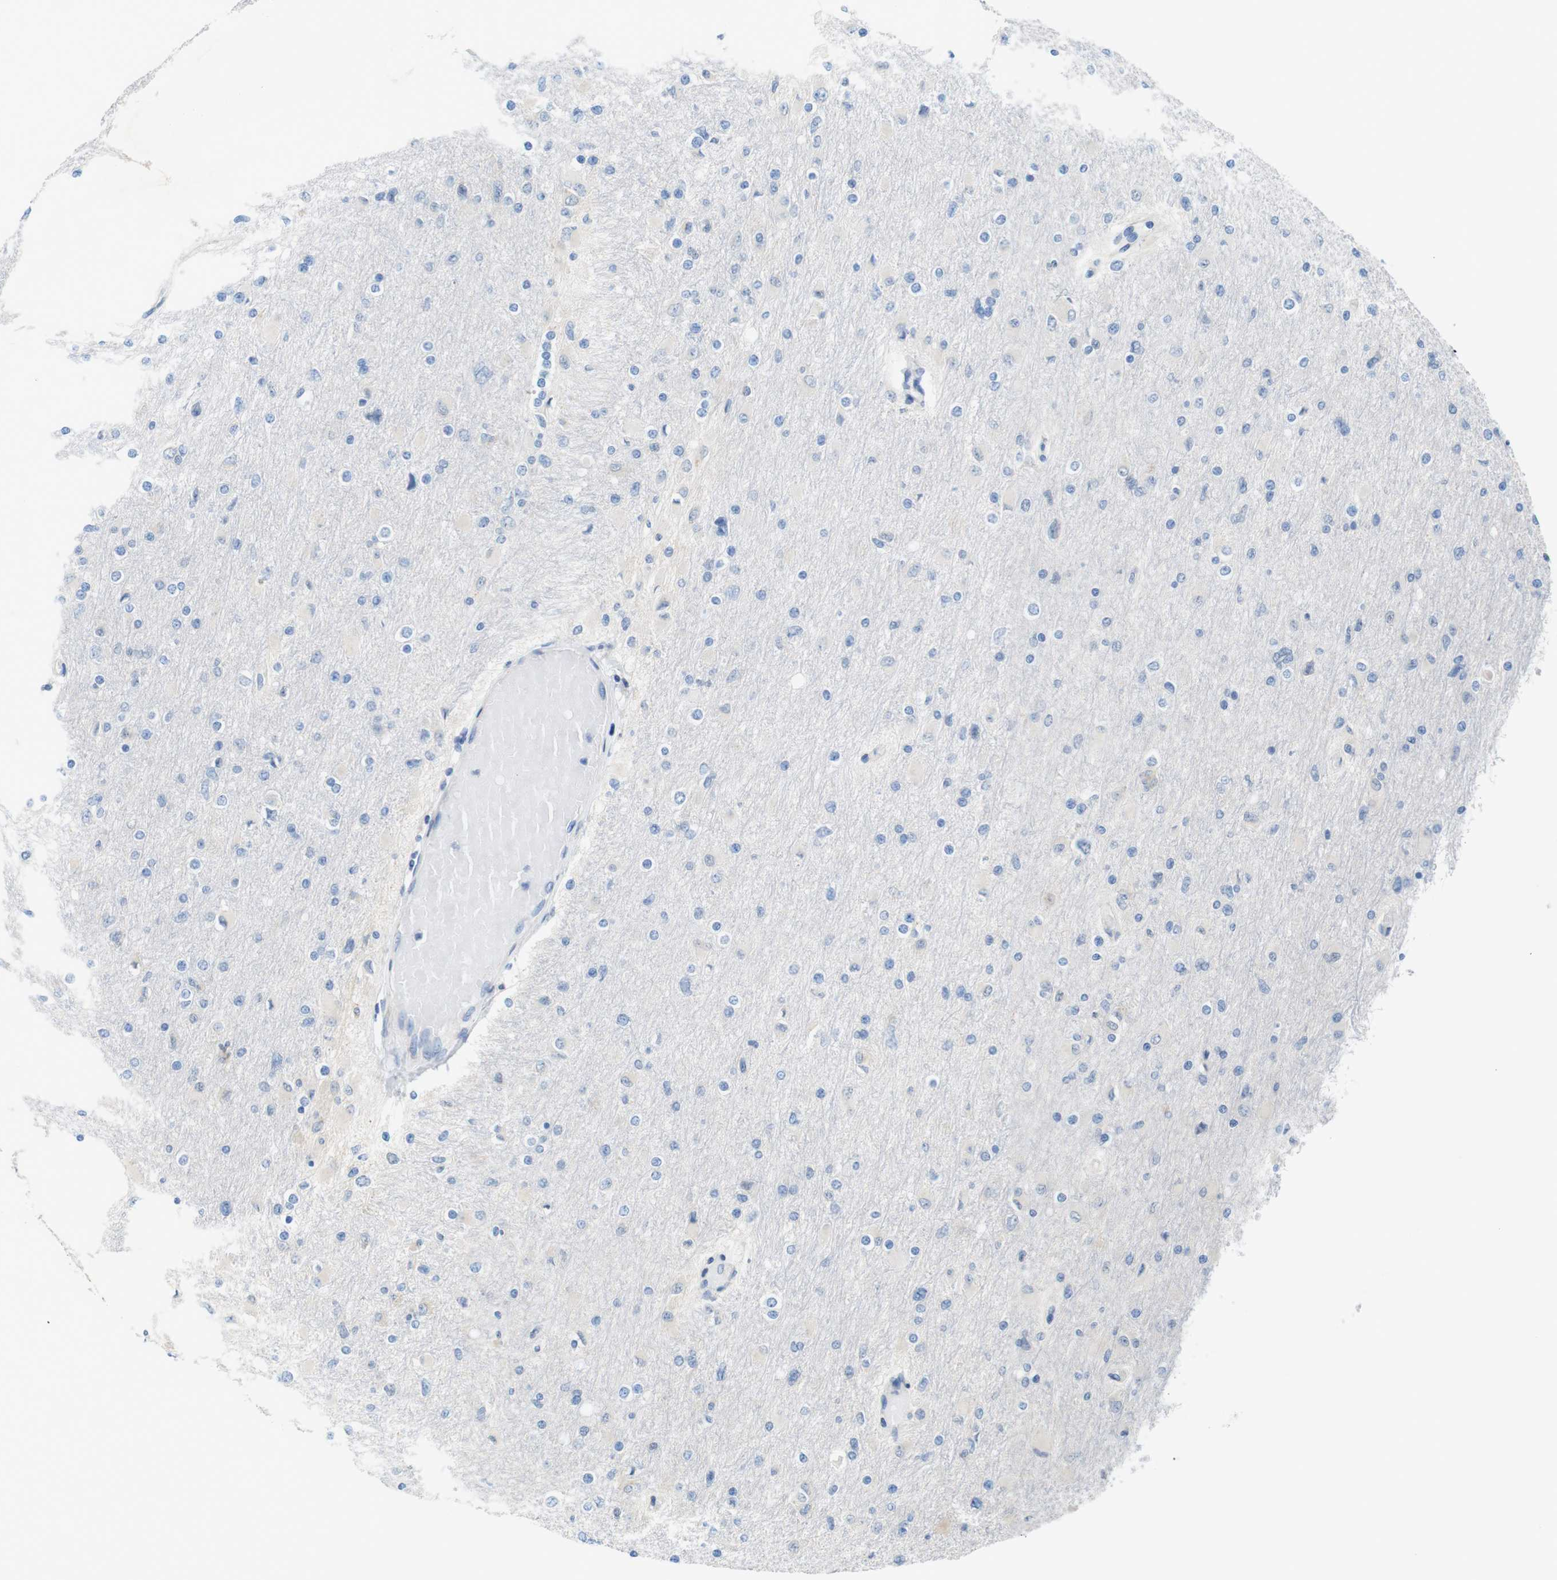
{"staining": {"intensity": "negative", "quantity": "none", "location": "none"}, "tissue": "glioma", "cell_type": "Tumor cells", "image_type": "cancer", "snomed": [{"axis": "morphology", "description": "Glioma, malignant, High grade"}, {"axis": "topography", "description": "Cerebral cortex"}], "caption": "The immunohistochemistry image has no significant positivity in tumor cells of glioma tissue. Nuclei are stained in blue.", "gene": "CDH8", "patient": {"sex": "female", "age": 36}}